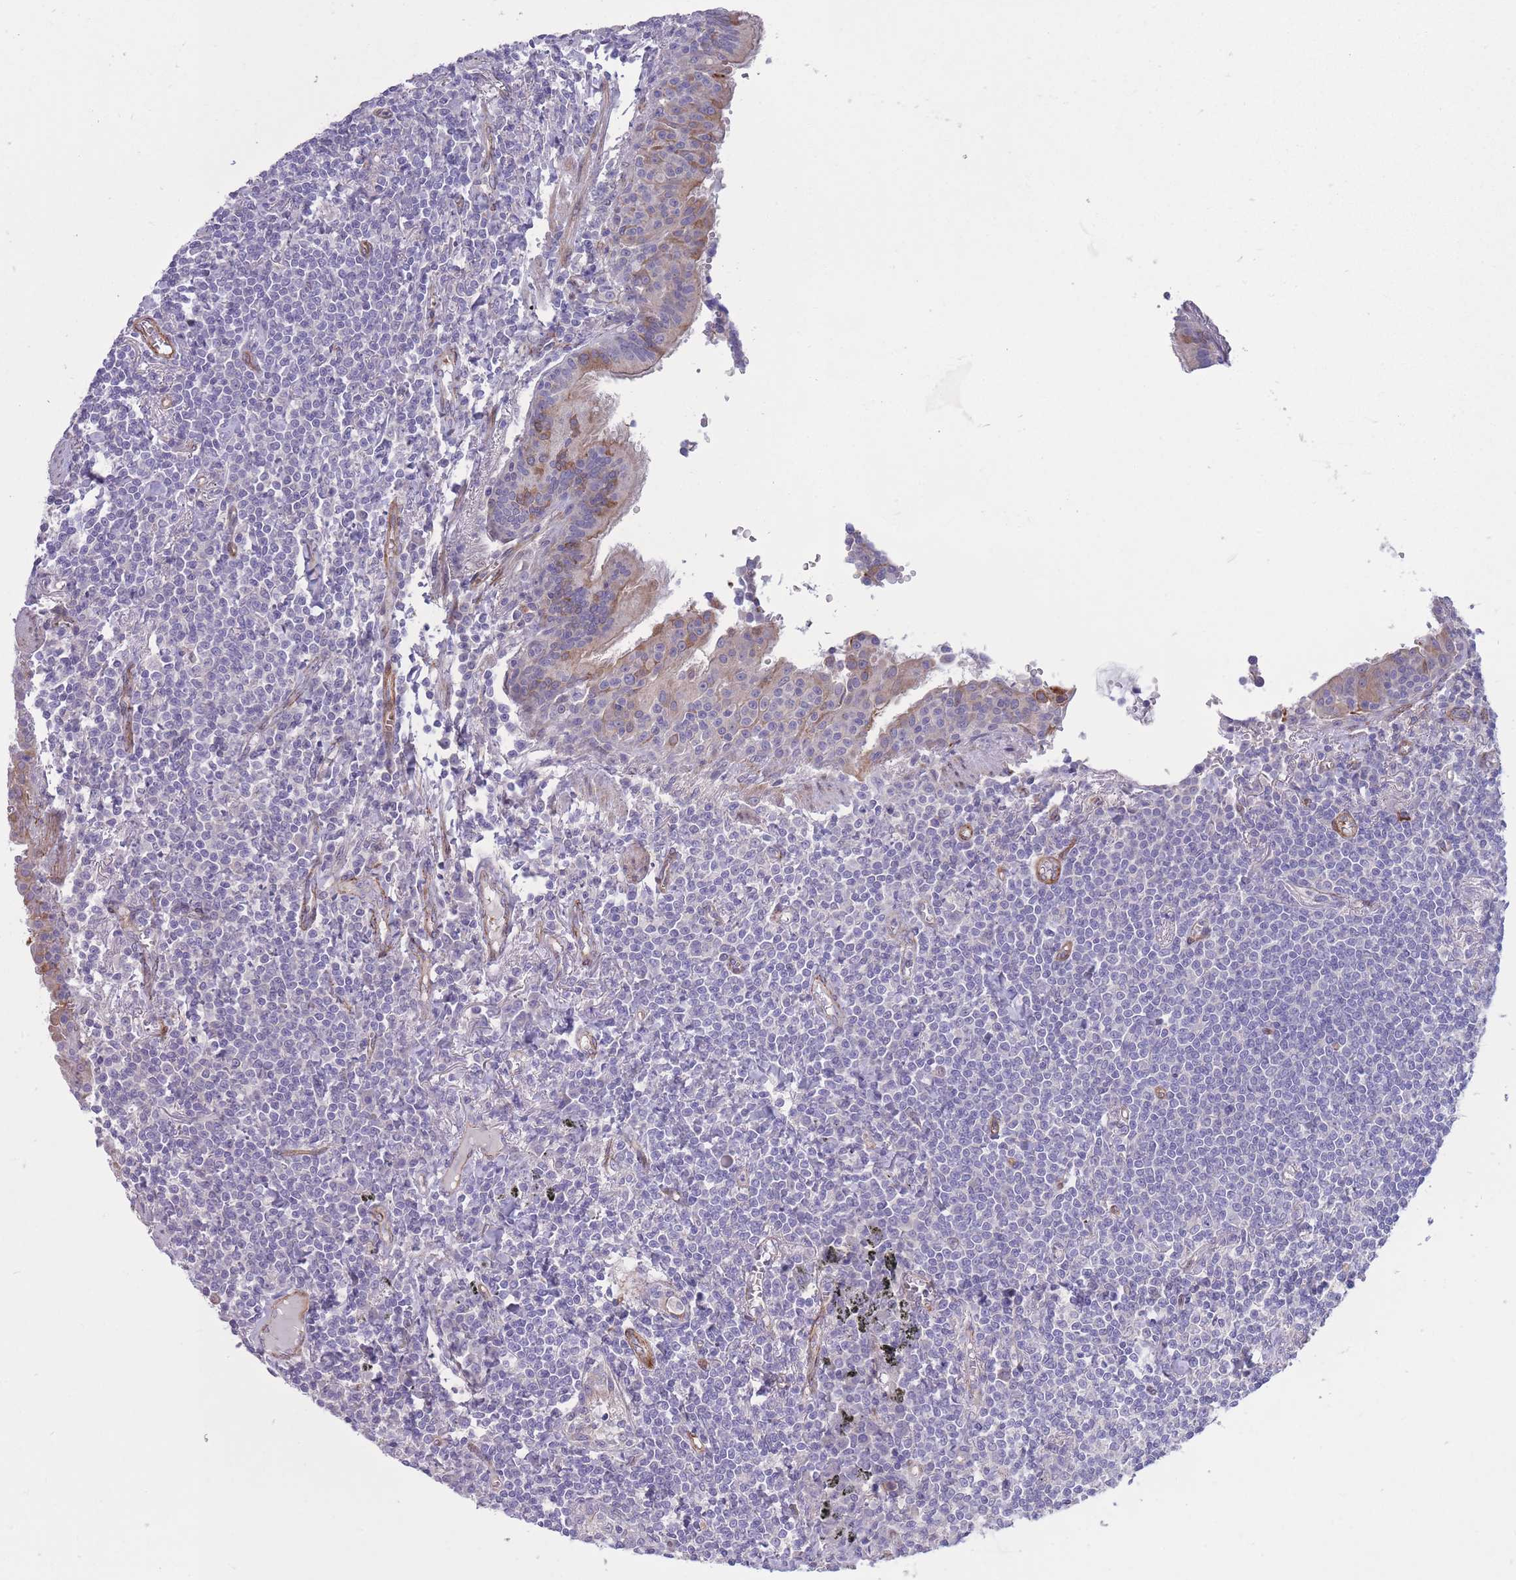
{"staining": {"intensity": "negative", "quantity": "none", "location": "none"}, "tissue": "lymphoma", "cell_type": "Tumor cells", "image_type": "cancer", "snomed": [{"axis": "morphology", "description": "Malignant lymphoma, non-Hodgkin's type, Low grade"}, {"axis": "topography", "description": "Lung"}], "caption": "This is an immunohistochemistry image of lymphoma. There is no staining in tumor cells.", "gene": "RGS11", "patient": {"sex": "female", "age": 71}}